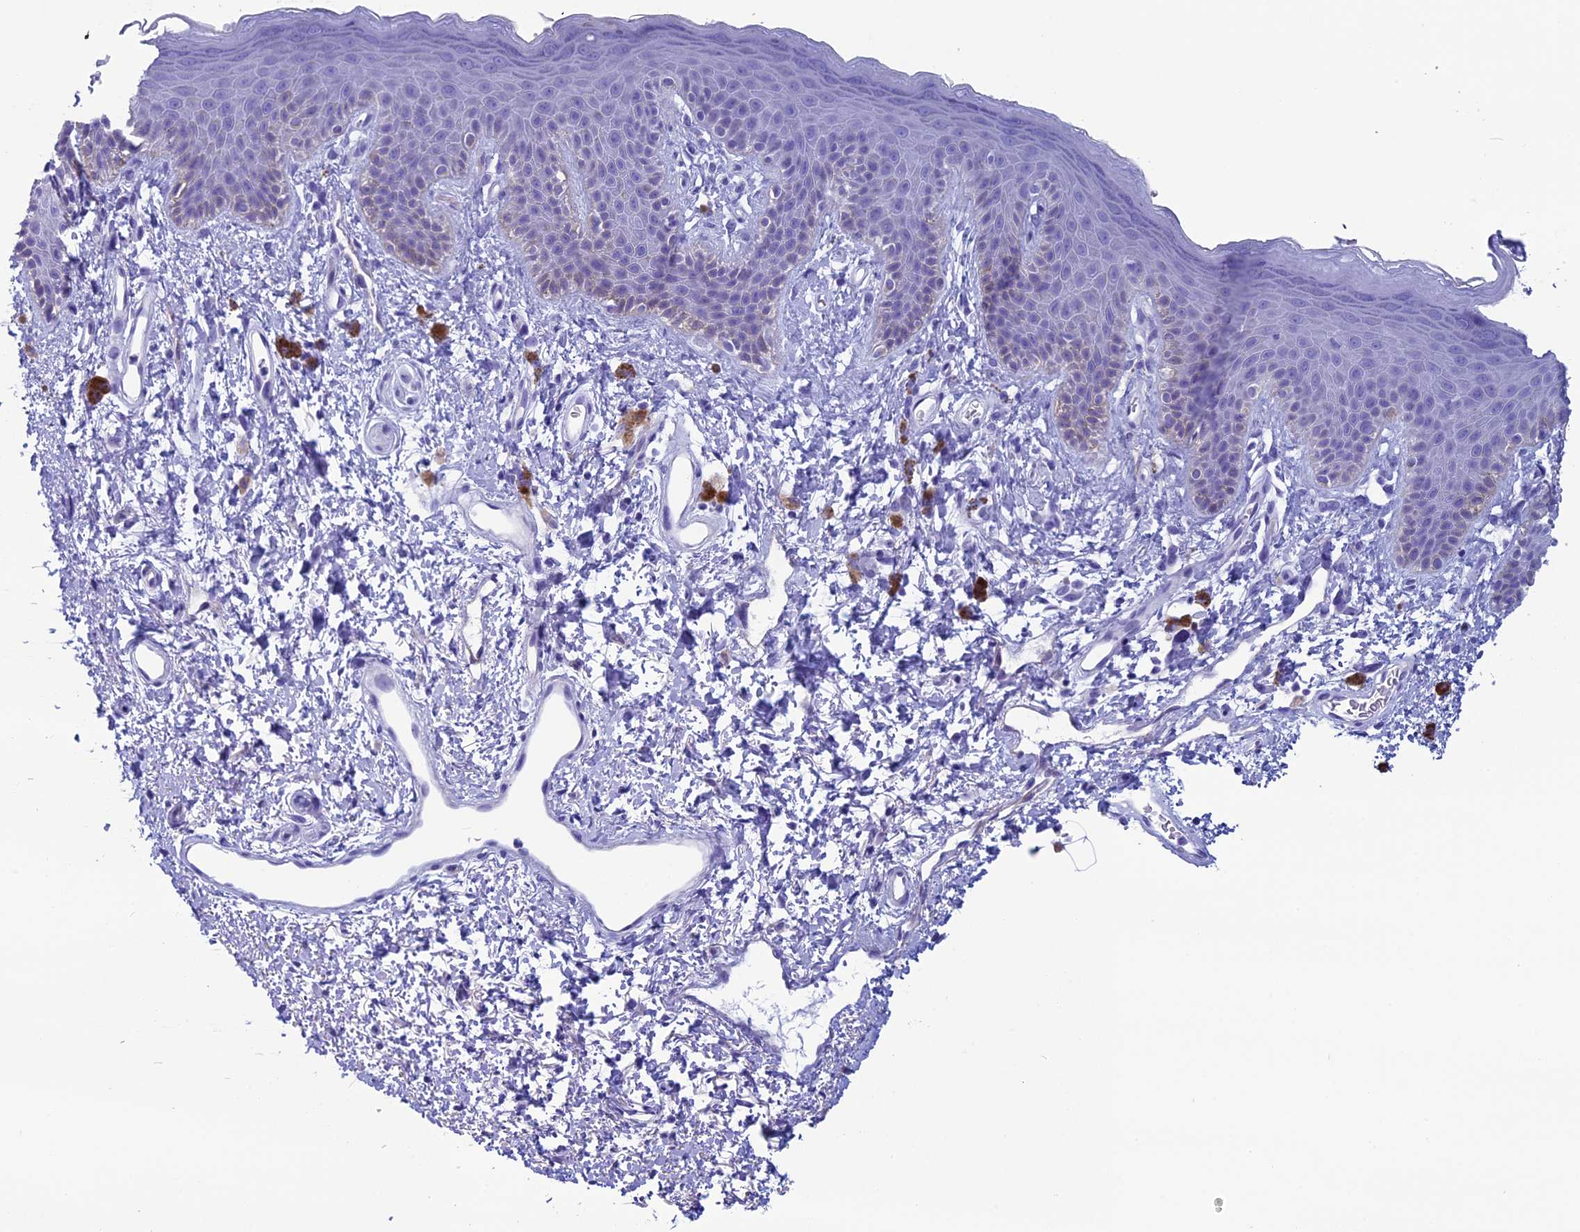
{"staining": {"intensity": "negative", "quantity": "none", "location": "none"}, "tissue": "skin", "cell_type": "Epidermal cells", "image_type": "normal", "snomed": [{"axis": "morphology", "description": "Normal tissue, NOS"}, {"axis": "topography", "description": "Anal"}], "caption": "Immunohistochemical staining of unremarkable skin reveals no significant expression in epidermal cells.", "gene": "FAM169A", "patient": {"sex": "female", "age": 46}}